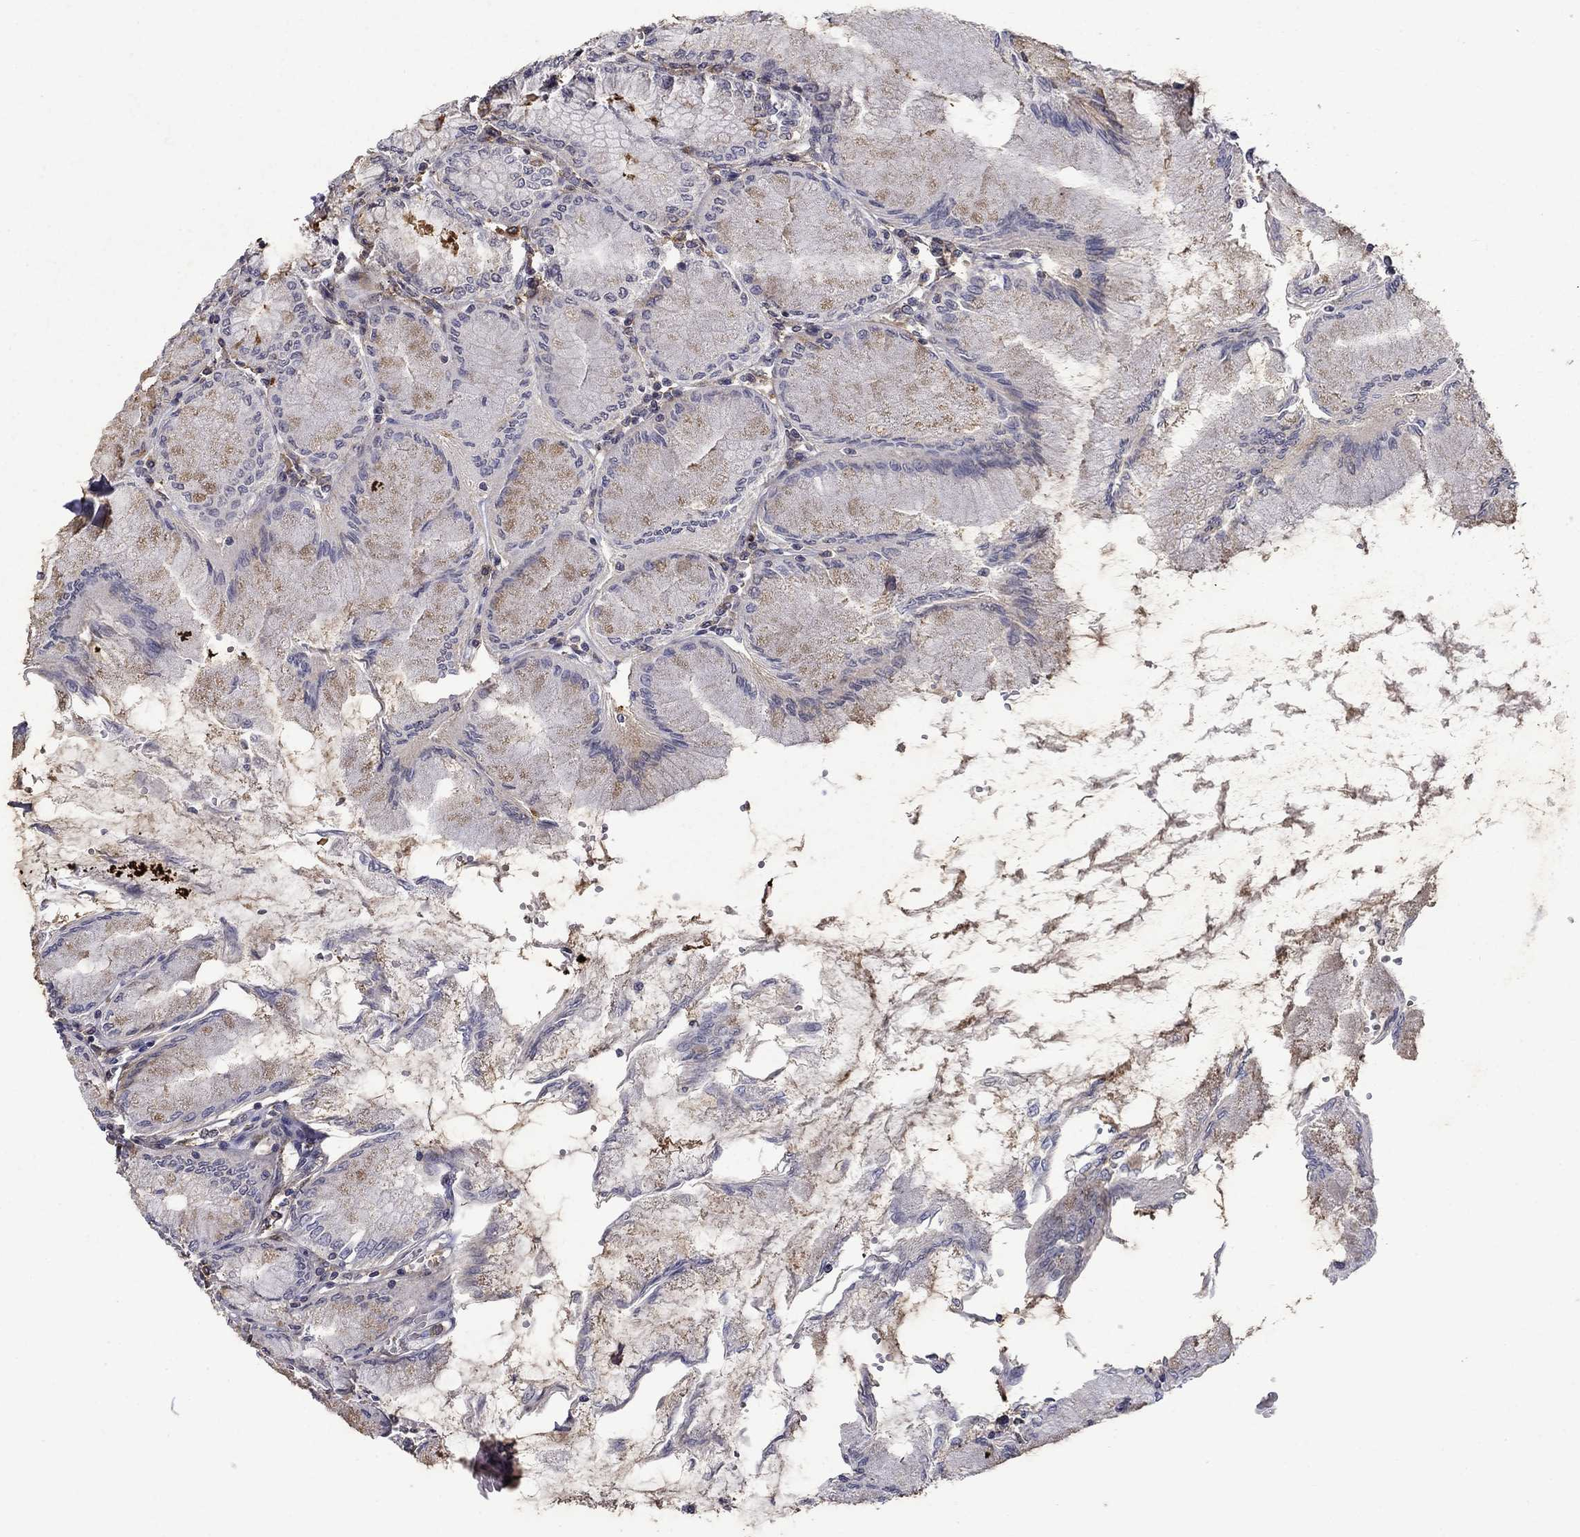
{"staining": {"intensity": "strong", "quantity": "<25%", "location": "cytoplasmic/membranous"}, "tissue": "stomach", "cell_type": "Glandular cells", "image_type": "normal", "snomed": [{"axis": "morphology", "description": "Normal tissue, NOS"}, {"axis": "topography", "description": "Skeletal muscle"}, {"axis": "topography", "description": "Stomach"}], "caption": "Immunohistochemistry micrograph of benign human stomach stained for a protein (brown), which reveals medium levels of strong cytoplasmic/membranous positivity in about <25% of glandular cells.", "gene": "PCBP2", "patient": {"sex": "female", "age": 57}}